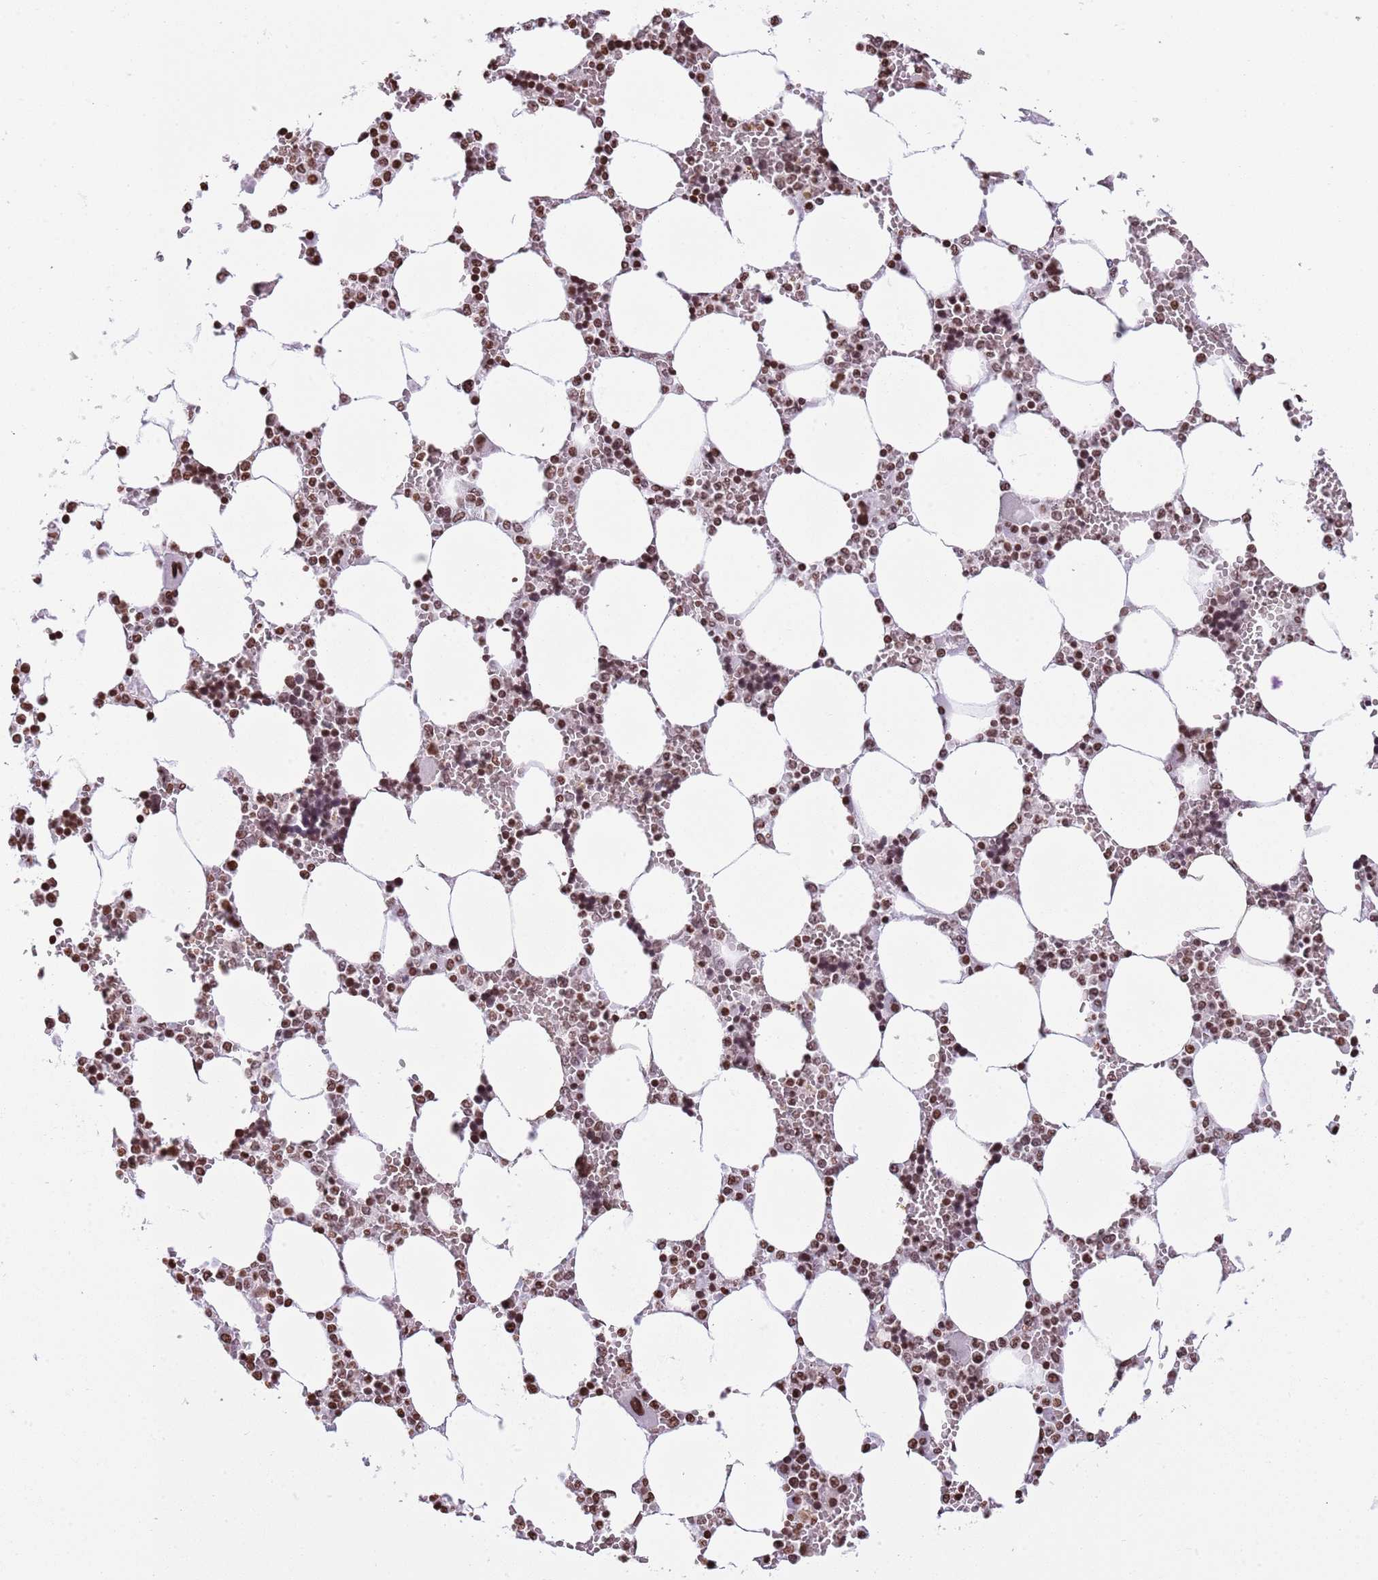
{"staining": {"intensity": "strong", "quantity": ">75%", "location": "nuclear"}, "tissue": "bone marrow", "cell_type": "Hematopoietic cells", "image_type": "normal", "snomed": [{"axis": "morphology", "description": "Normal tissue, NOS"}, {"axis": "topography", "description": "Bone marrow"}], "caption": "This is a photomicrograph of immunohistochemistry (IHC) staining of benign bone marrow, which shows strong expression in the nuclear of hematopoietic cells.", "gene": "KPNA3", "patient": {"sex": "male", "age": 64}}